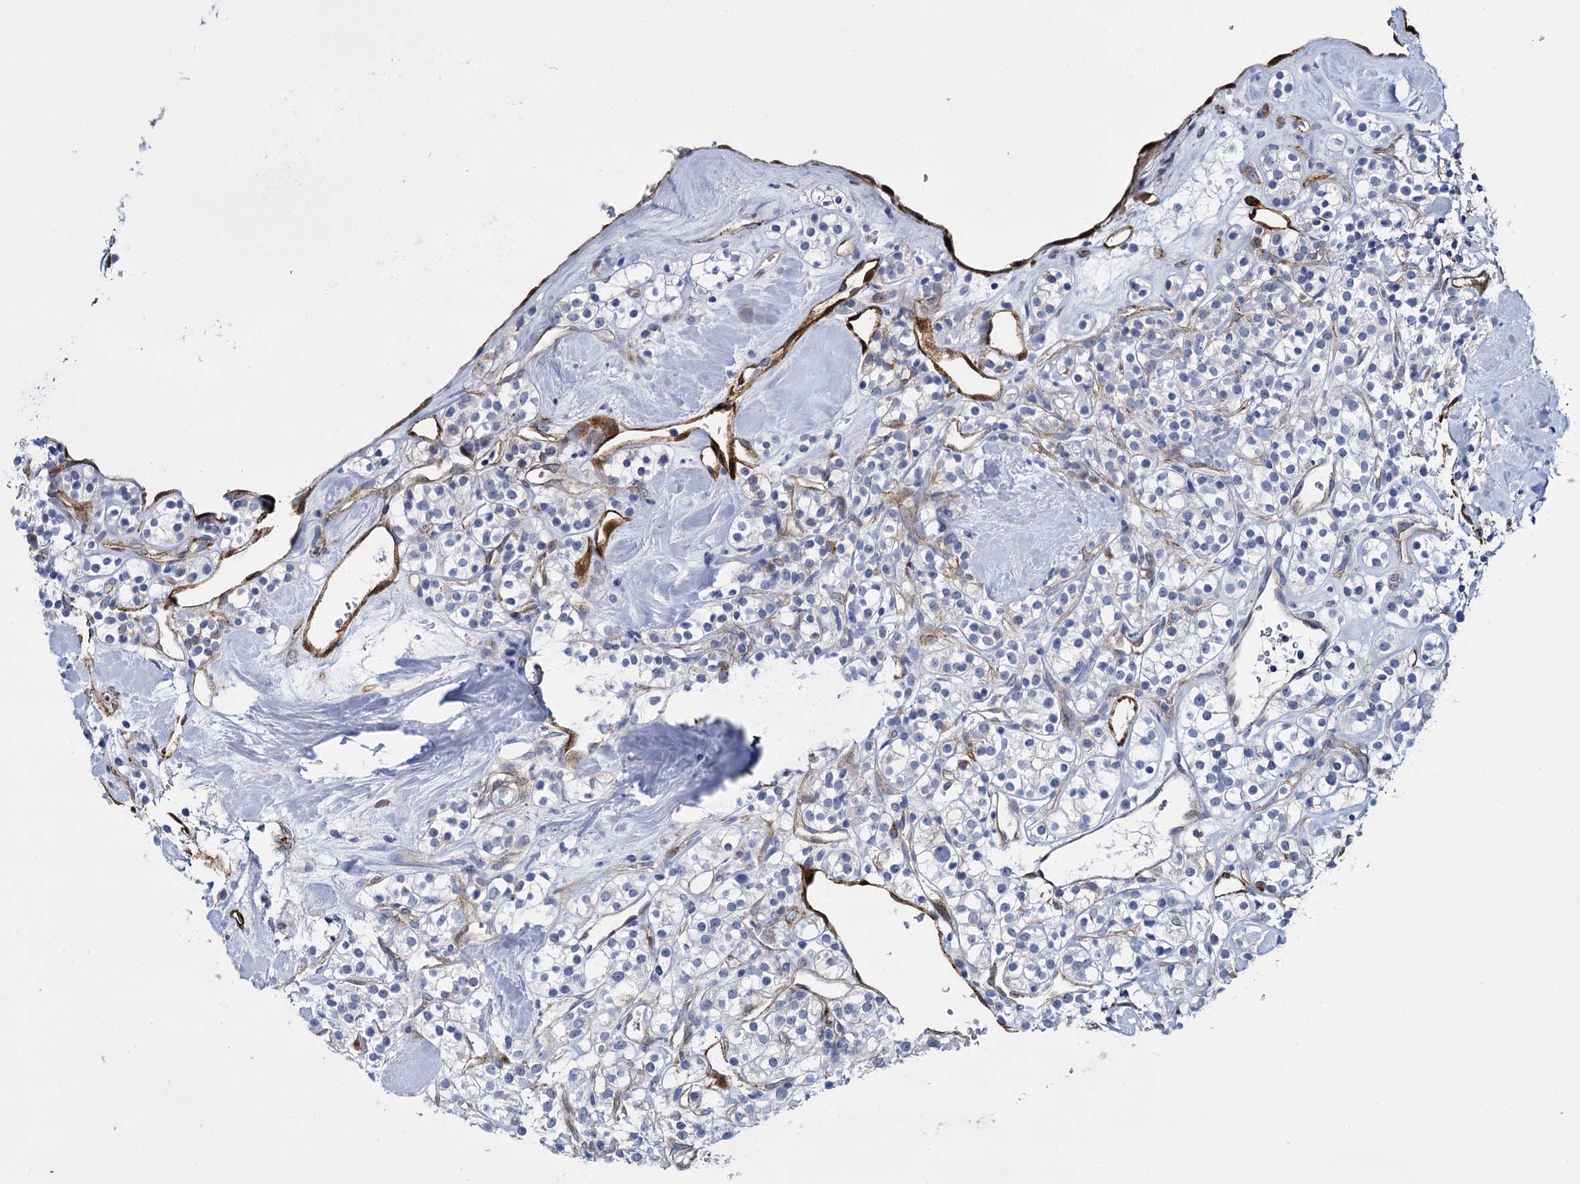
{"staining": {"intensity": "negative", "quantity": "none", "location": "none"}, "tissue": "renal cancer", "cell_type": "Tumor cells", "image_type": "cancer", "snomed": [{"axis": "morphology", "description": "Adenocarcinoma, NOS"}, {"axis": "topography", "description": "Kidney"}], "caption": "IHC image of neoplastic tissue: renal cancer (adenocarcinoma) stained with DAB exhibits no significant protein expression in tumor cells. (Brightfield microscopy of DAB (3,3'-diaminobenzidine) IHC at high magnification).", "gene": "SNCG", "patient": {"sex": "male", "age": 77}}